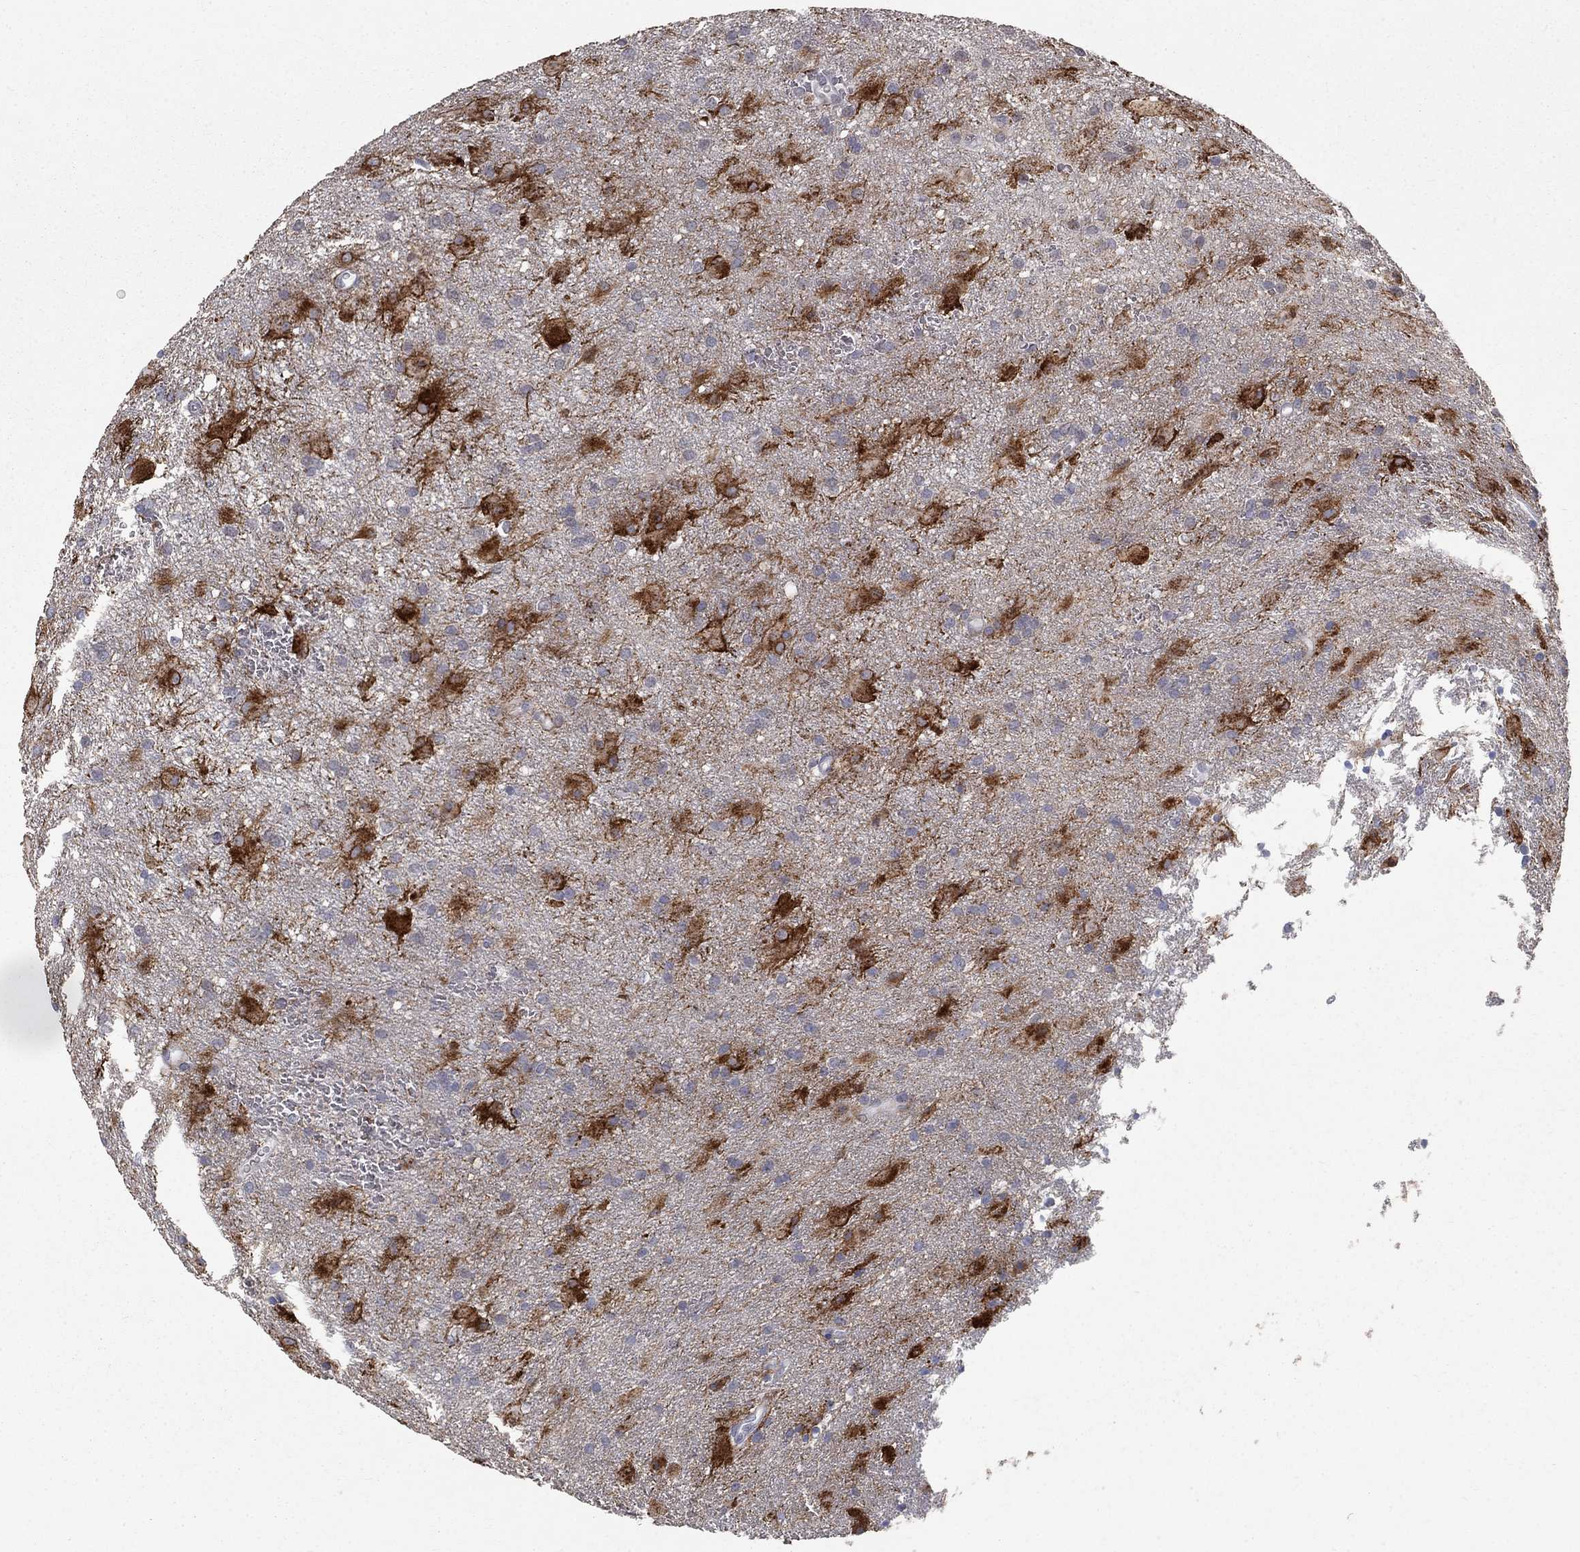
{"staining": {"intensity": "negative", "quantity": "none", "location": "none"}, "tissue": "glioma", "cell_type": "Tumor cells", "image_type": "cancer", "snomed": [{"axis": "morphology", "description": "Glioma, malignant, Low grade"}, {"axis": "topography", "description": "Brain"}], "caption": "Glioma was stained to show a protein in brown. There is no significant expression in tumor cells. (Immunohistochemistry, brightfield microscopy, high magnification).", "gene": "NTRK2", "patient": {"sex": "male", "age": 58}}